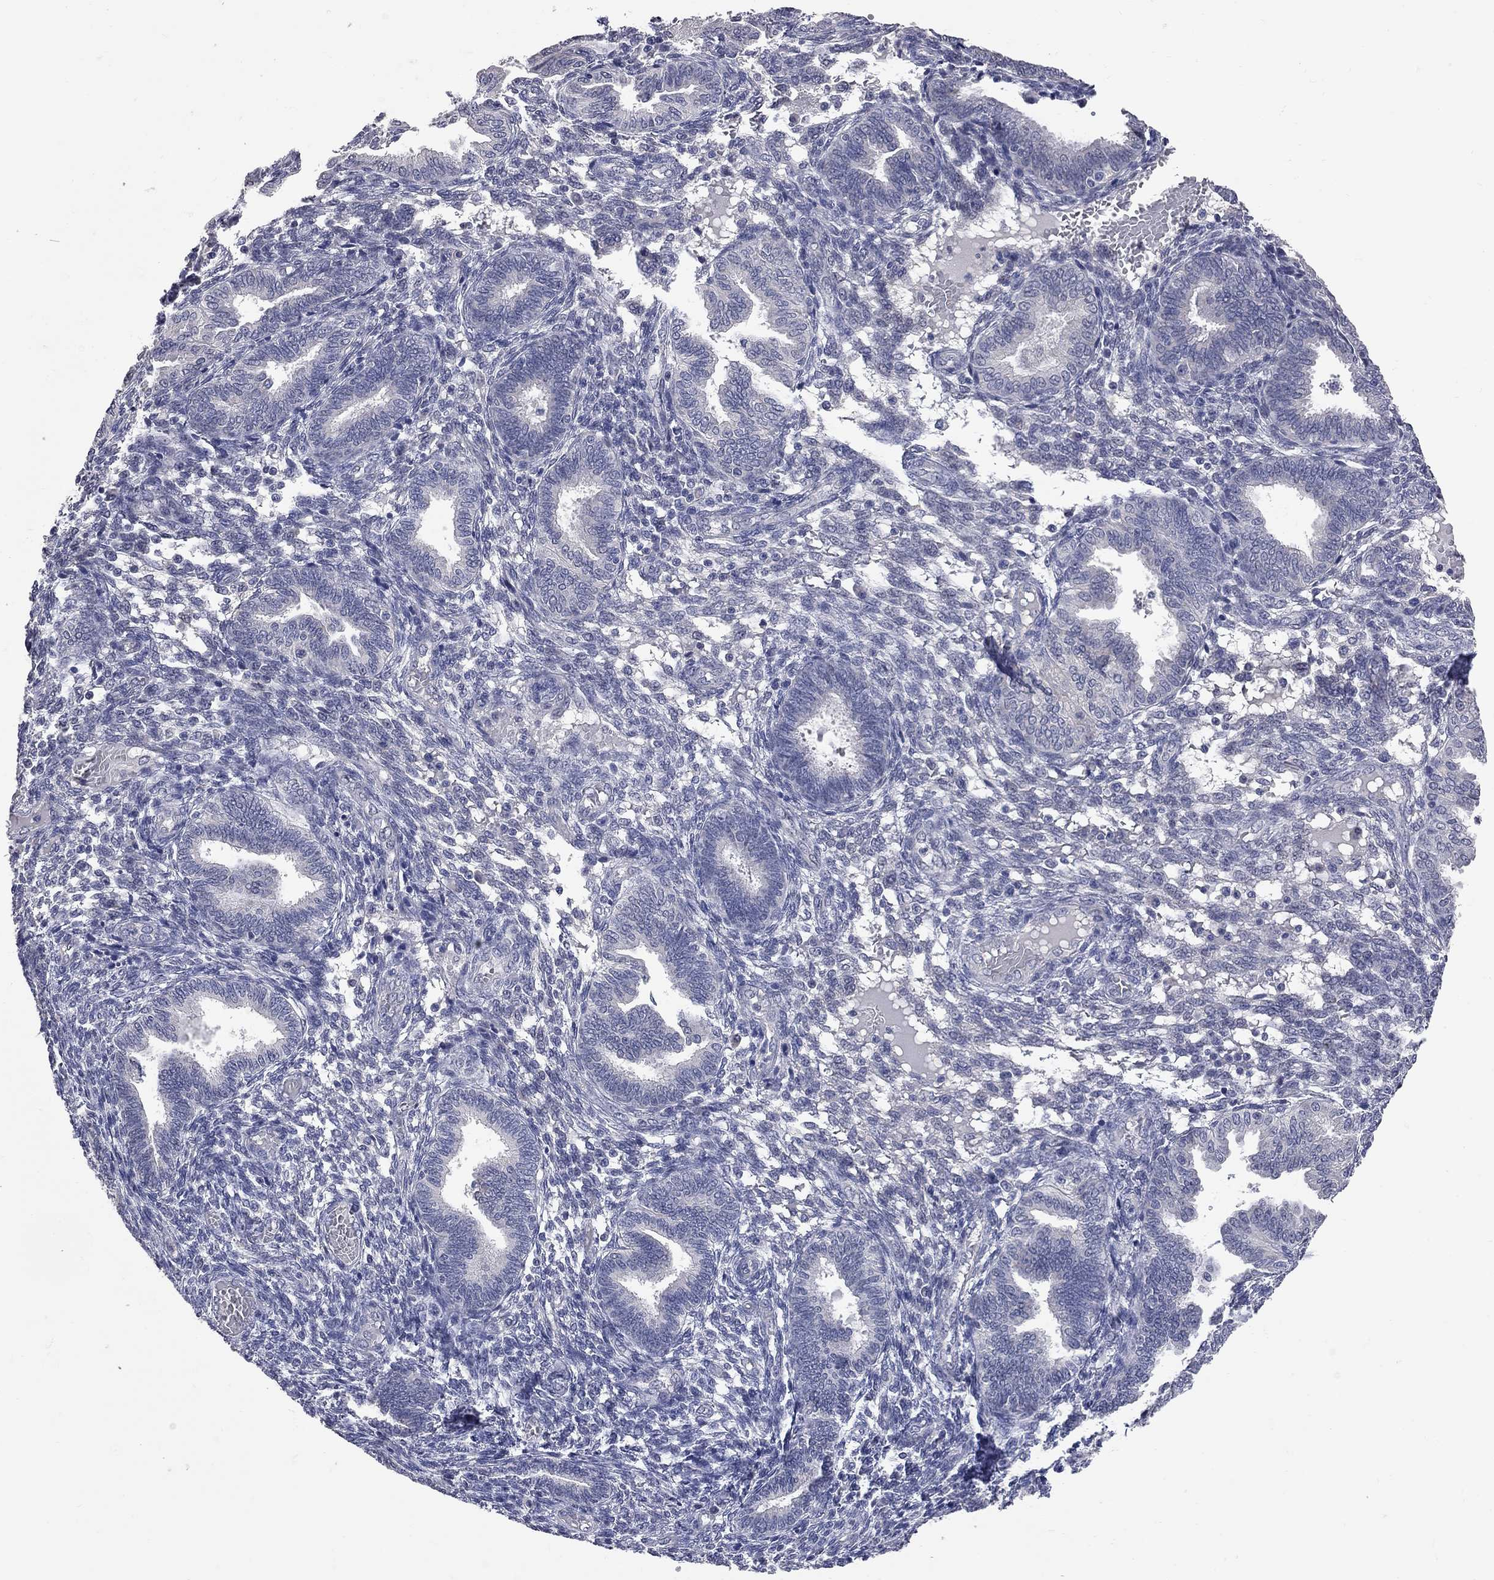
{"staining": {"intensity": "negative", "quantity": "none", "location": "none"}, "tissue": "endometrium", "cell_type": "Cells in endometrial stroma", "image_type": "normal", "snomed": [{"axis": "morphology", "description": "Normal tissue, NOS"}, {"axis": "topography", "description": "Endometrium"}], "caption": "An IHC image of unremarkable endometrium is shown. There is no staining in cells in endometrial stroma of endometrium. (DAB IHC, high magnification).", "gene": "NOS2", "patient": {"sex": "female", "age": 42}}